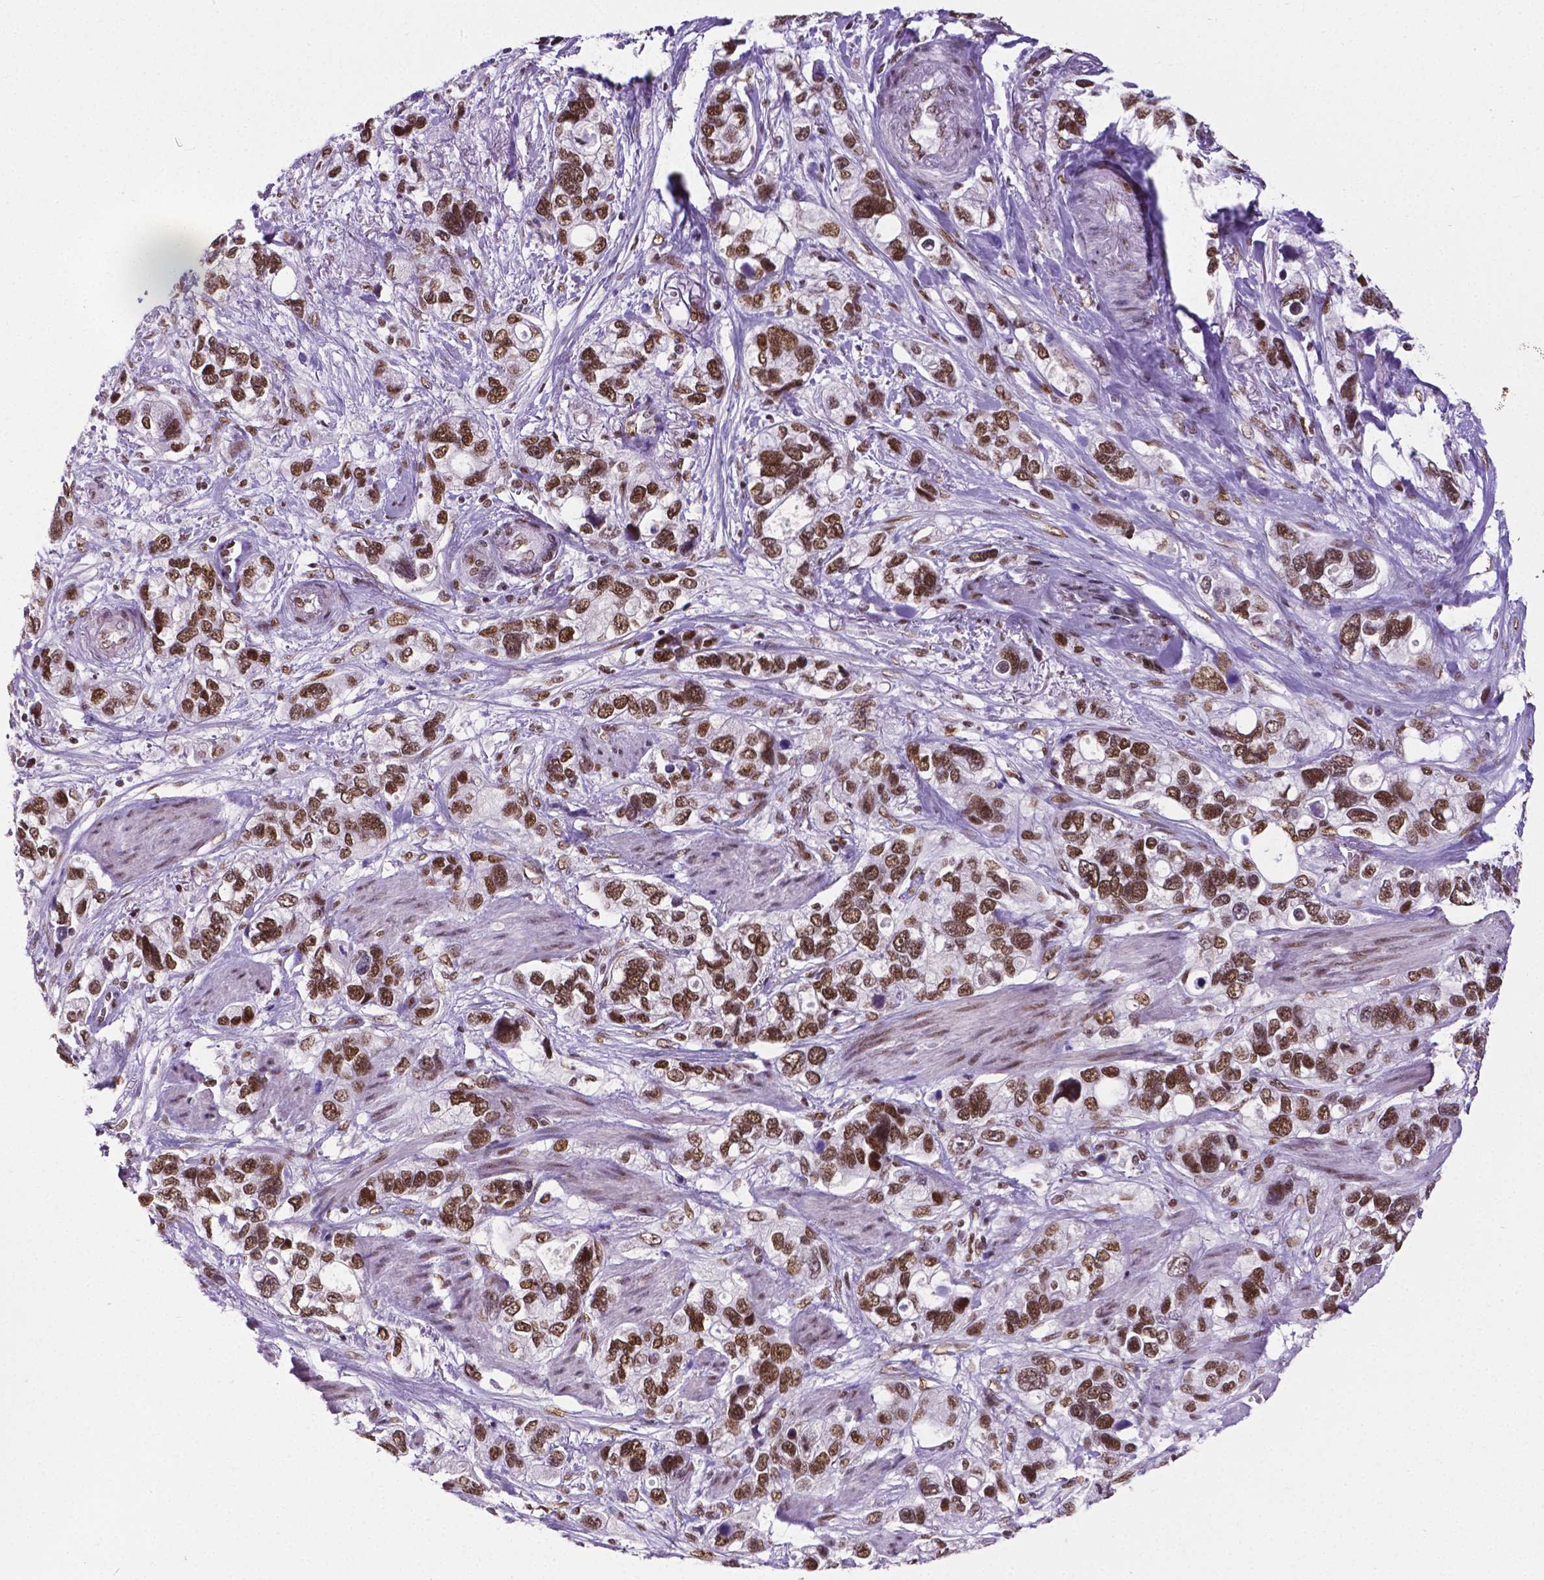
{"staining": {"intensity": "strong", "quantity": ">75%", "location": "nuclear"}, "tissue": "stomach cancer", "cell_type": "Tumor cells", "image_type": "cancer", "snomed": [{"axis": "morphology", "description": "Adenocarcinoma, NOS"}, {"axis": "topography", "description": "Stomach, upper"}], "caption": "There is high levels of strong nuclear expression in tumor cells of stomach cancer, as demonstrated by immunohistochemical staining (brown color).", "gene": "REST", "patient": {"sex": "female", "age": 81}}